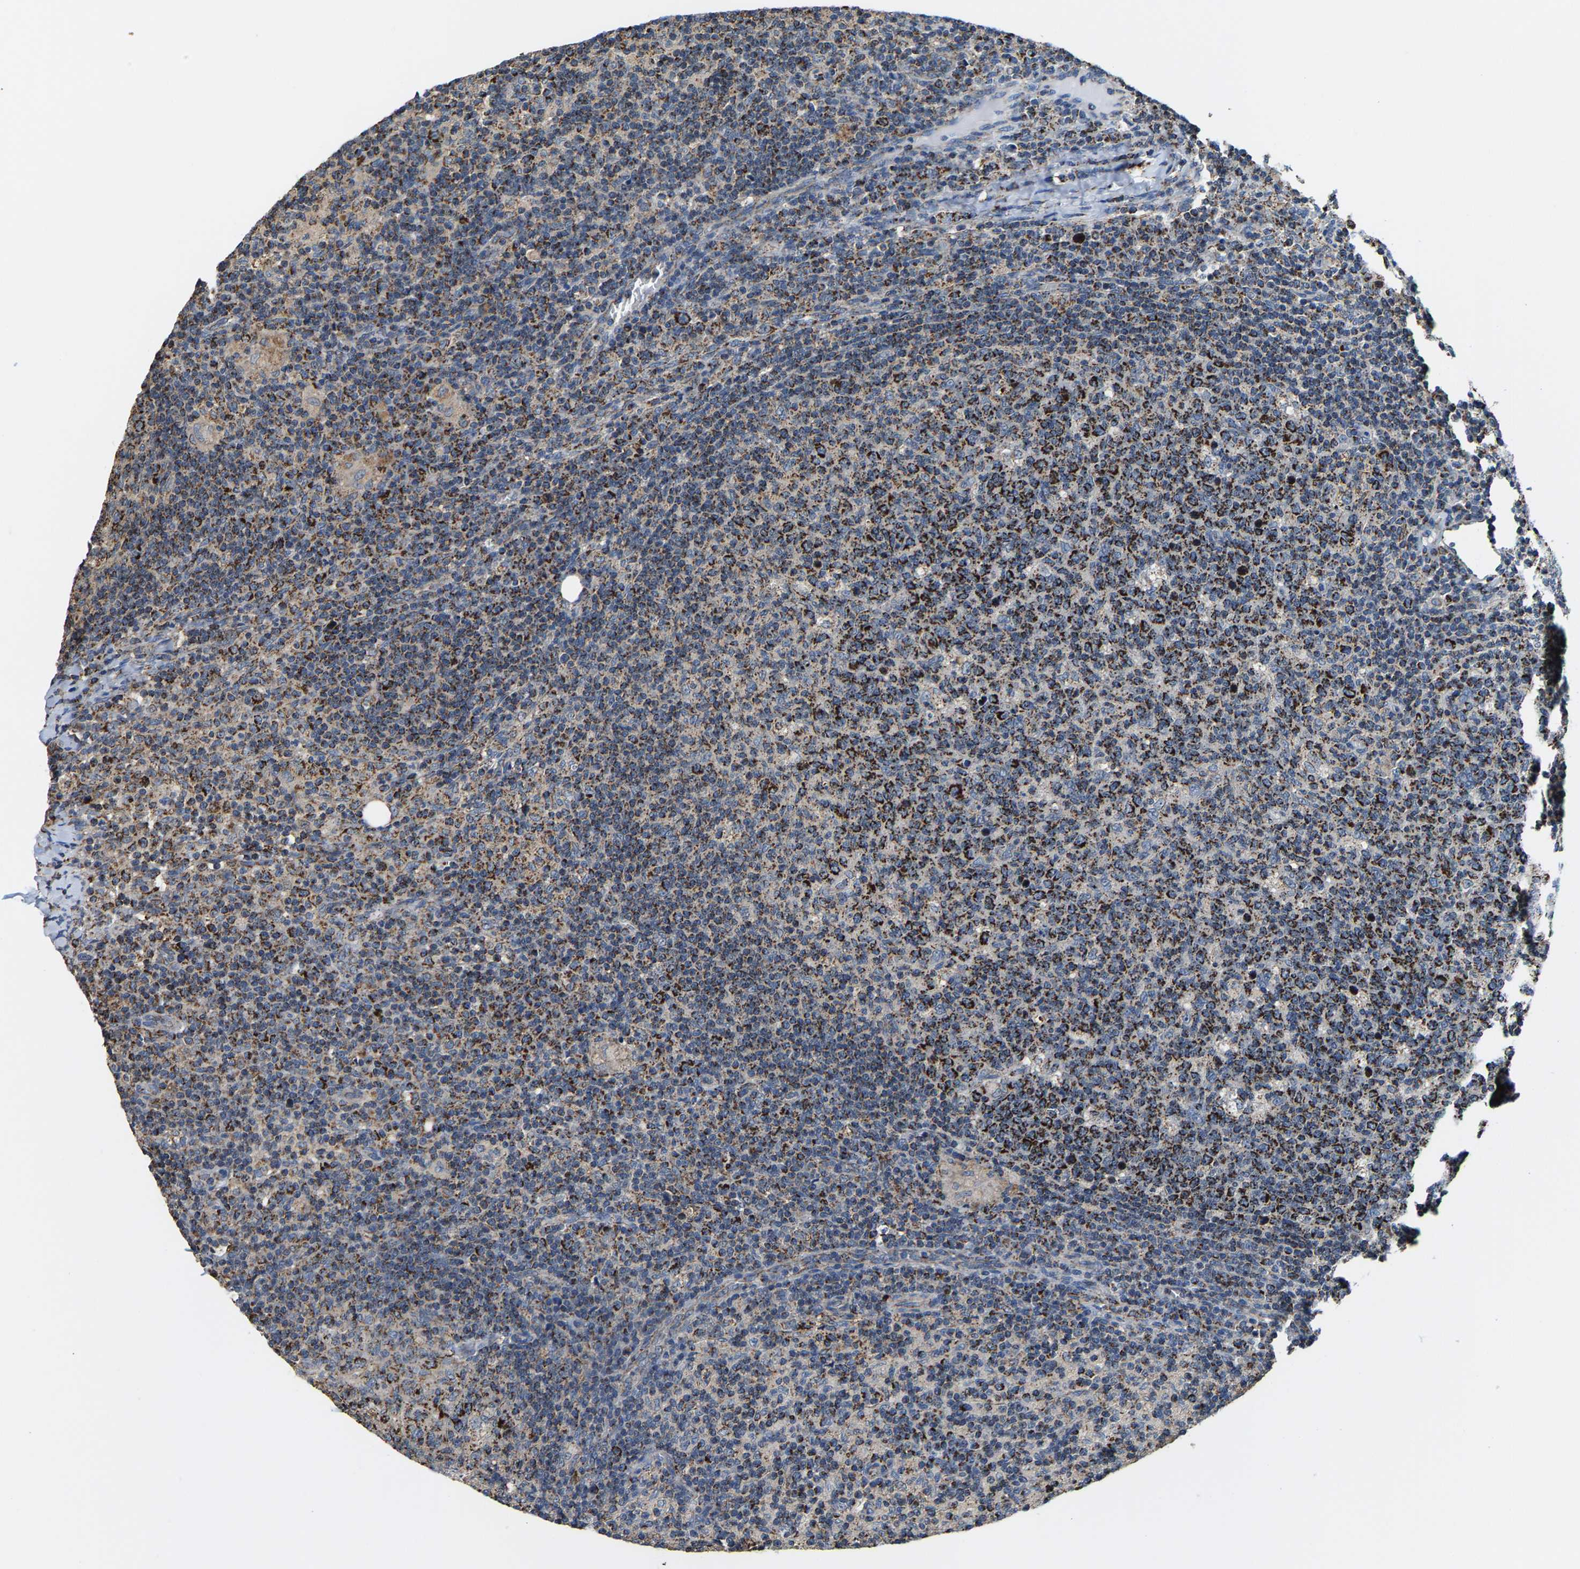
{"staining": {"intensity": "strong", "quantity": "25%-75%", "location": "cytoplasmic/membranous"}, "tissue": "lymph node", "cell_type": "Germinal center cells", "image_type": "normal", "snomed": [{"axis": "morphology", "description": "Normal tissue, NOS"}, {"axis": "morphology", "description": "Inflammation, NOS"}, {"axis": "topography", "description": "Lymph node"}], "caption": "Normal lymph node demonstrates strong cytoplasmic/membranous expression in approximately 25%-75% of germinal center cells.", "gene": "SHMT2", "patient": {"sex": "male", "age": 55}}